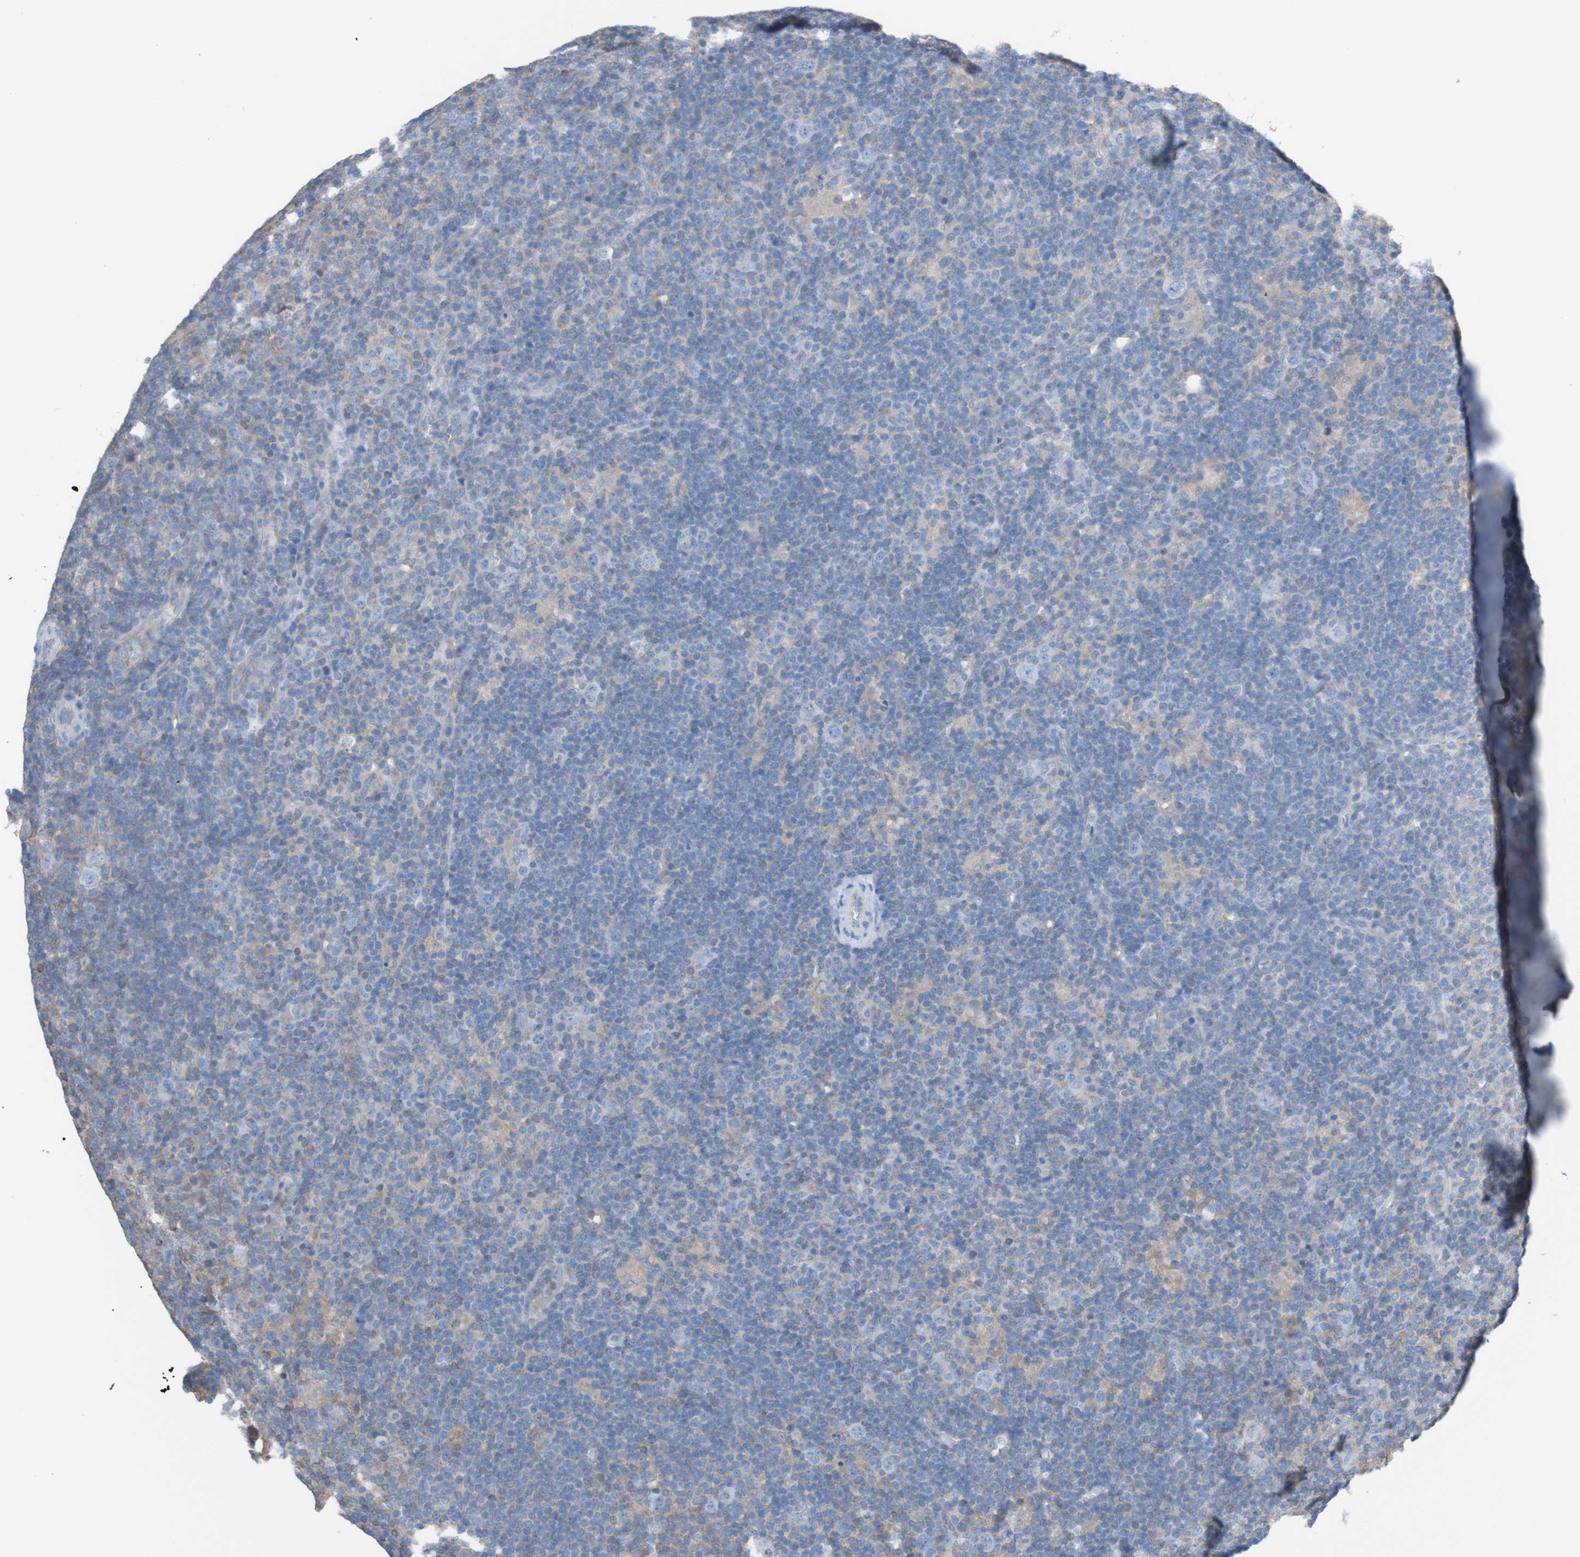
{"staining": {"intensity": "negative", "quantity": "none", "location": "none"}, "tissue": "lymphoma", "cell_type": "Tumor cells", "image_type": "cancer", "snomed": [{"axis": "morphology", "description": "Hodgkin's disease, NOS"}, {"axis": "topography", "description": "Lymph node"}], "caption": "Immunohistochemical staining of lymphoma exhibits no significant staining in tumor cells.", "gene": "MINAR1", "patient": {"sex": "female", "age": 57}}